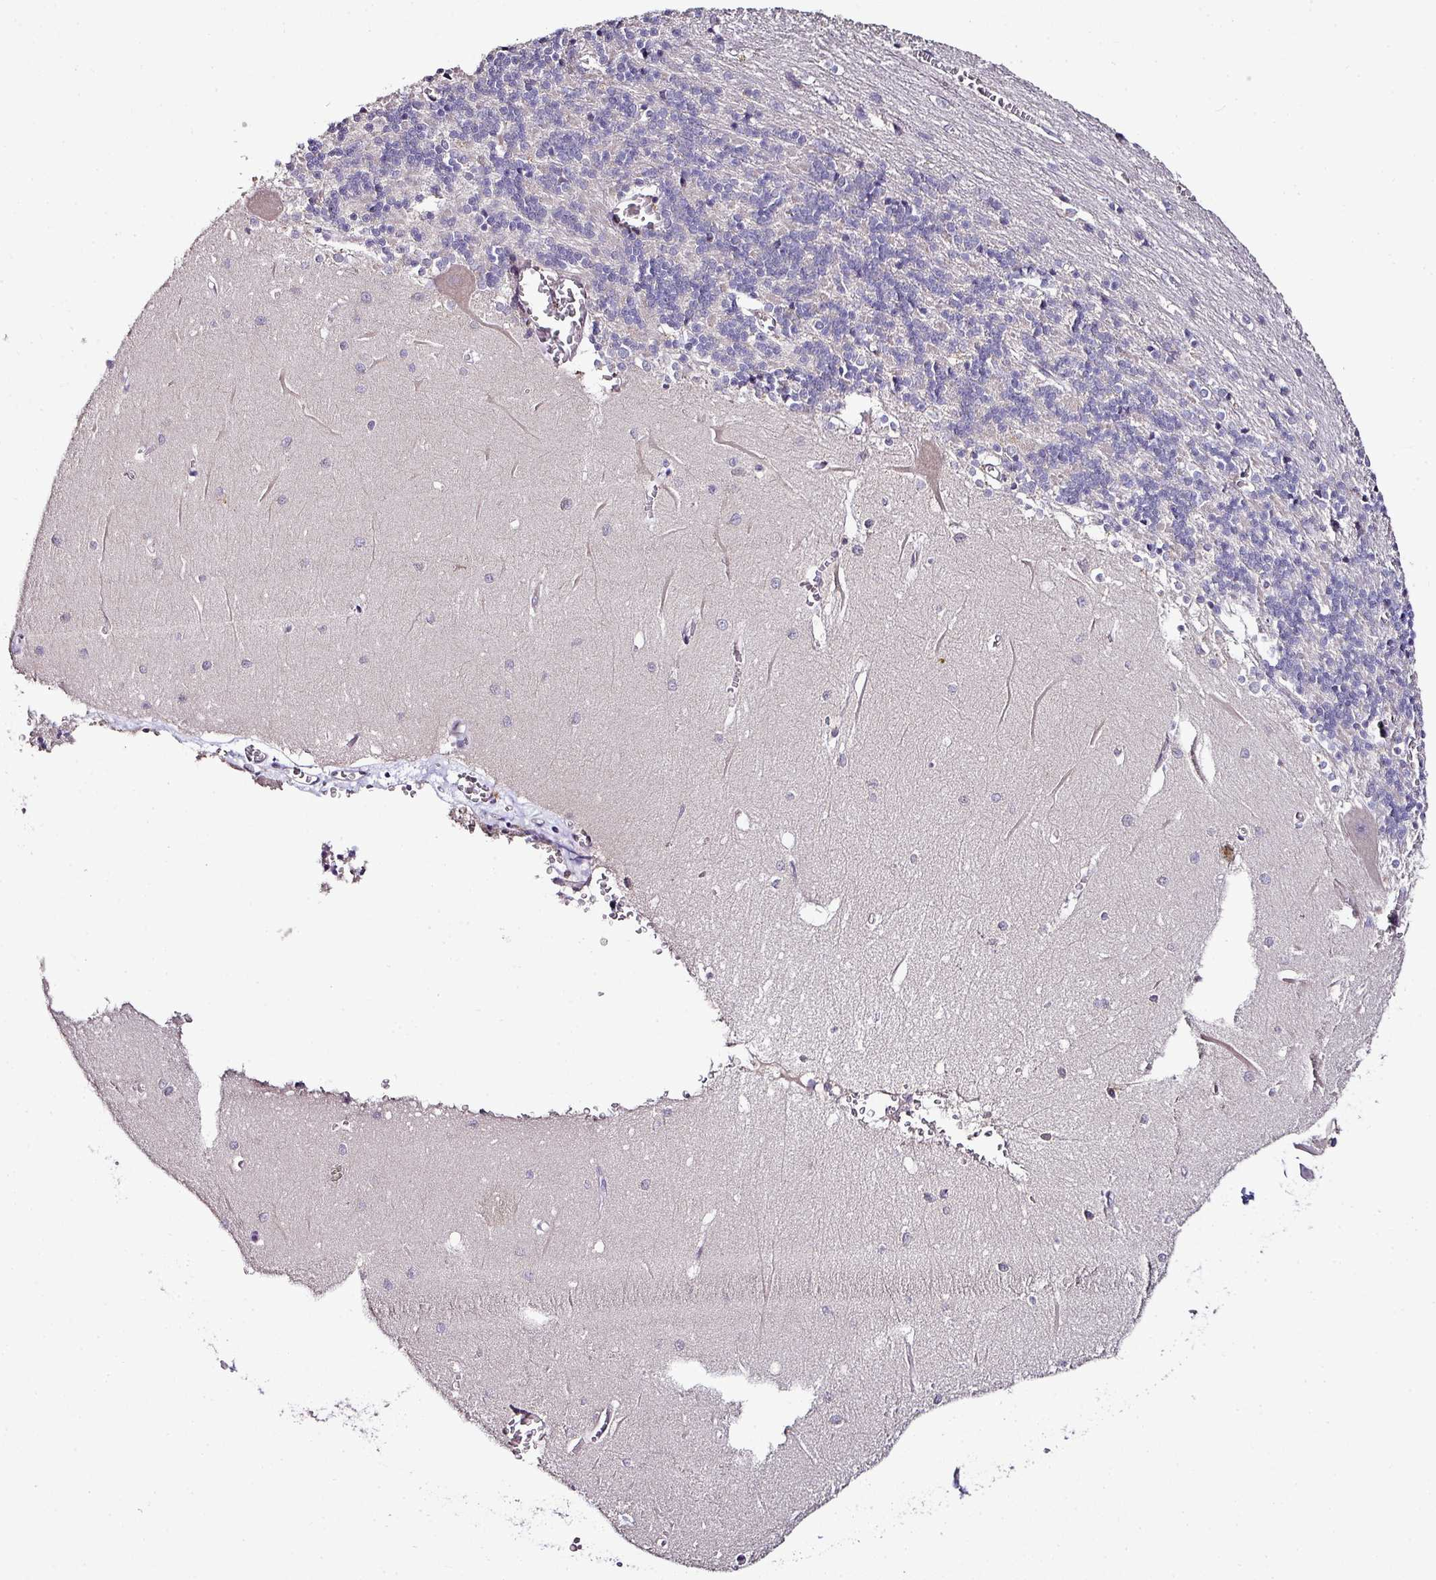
{"staining": {"intensity": "negative", "quantity": "none", "location": "none"}, "tissue": "cerebellum", "cell_type": "Cells in granular layer", "image_type": "normal", "snomed": [{"axis": "morphology", "description": "Normal tissue, NOS"}, {"axis": "topography", "description": "Cerebellum"}], "caption": "A high-resolution micrograph shows immunohistochemistry (IHC) staining of normal cerebellum, which displays no significant staining in cells in granular layer.", "gene": "SKIC2", "patient": {"sex": "male", "age": 37}}